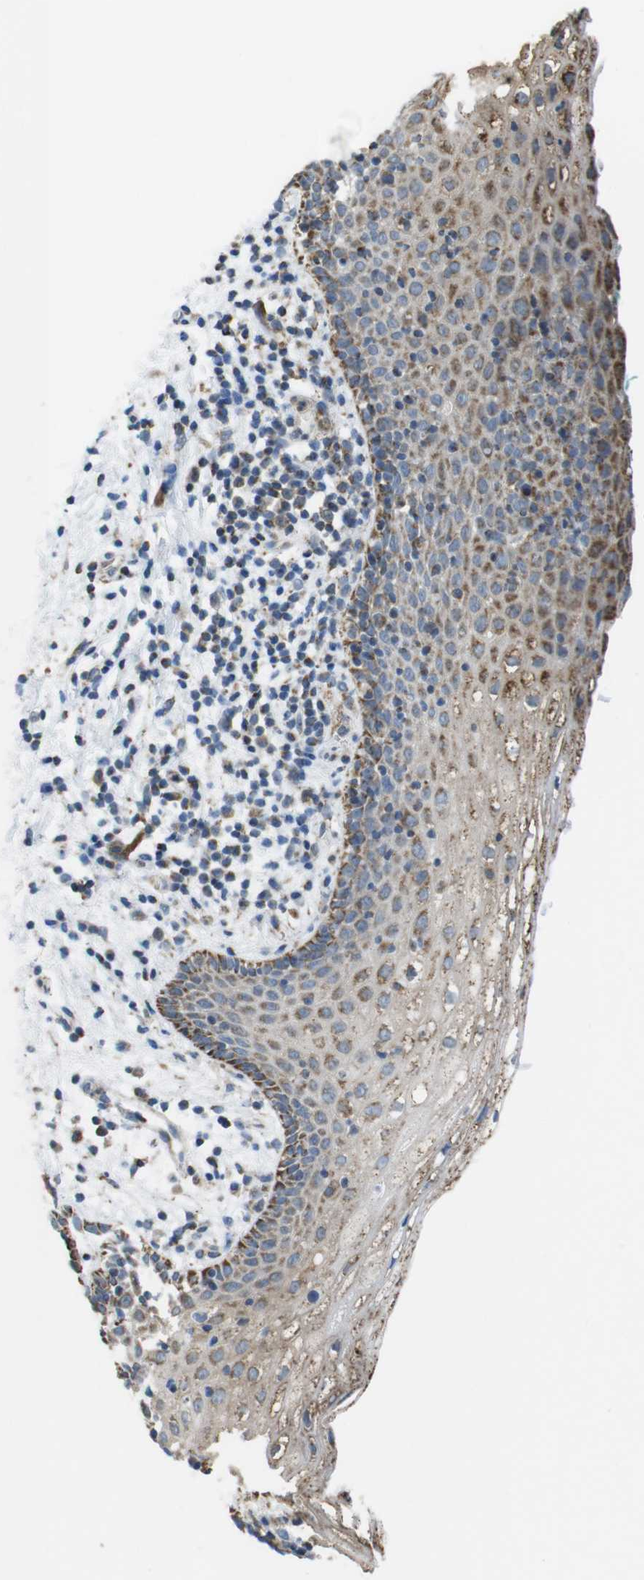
{"staining": {"intensity": "moderate", "quantity": ">75%", "location": "cytoplasmic/membranous"}, "tissue": "vagina", "cell_type": "Squamous epithelial cells", "image_type": "normal", "snomed": [{"axis": "morphology", "description": "Normal tissue, NOS"}, {"axis": "topography", "description": "Vagina"}], "caption": "This histopathology image shows benign vagina stained with immunohistochemistry to label a protein in brown. The cytoplasmic/membranous of squamous epithelial cells show moderate positivity for the protein. Nuclei are counter-stained blue.", "gene": "GRIK1", "patient": {"sex": "female", "age": 44}}